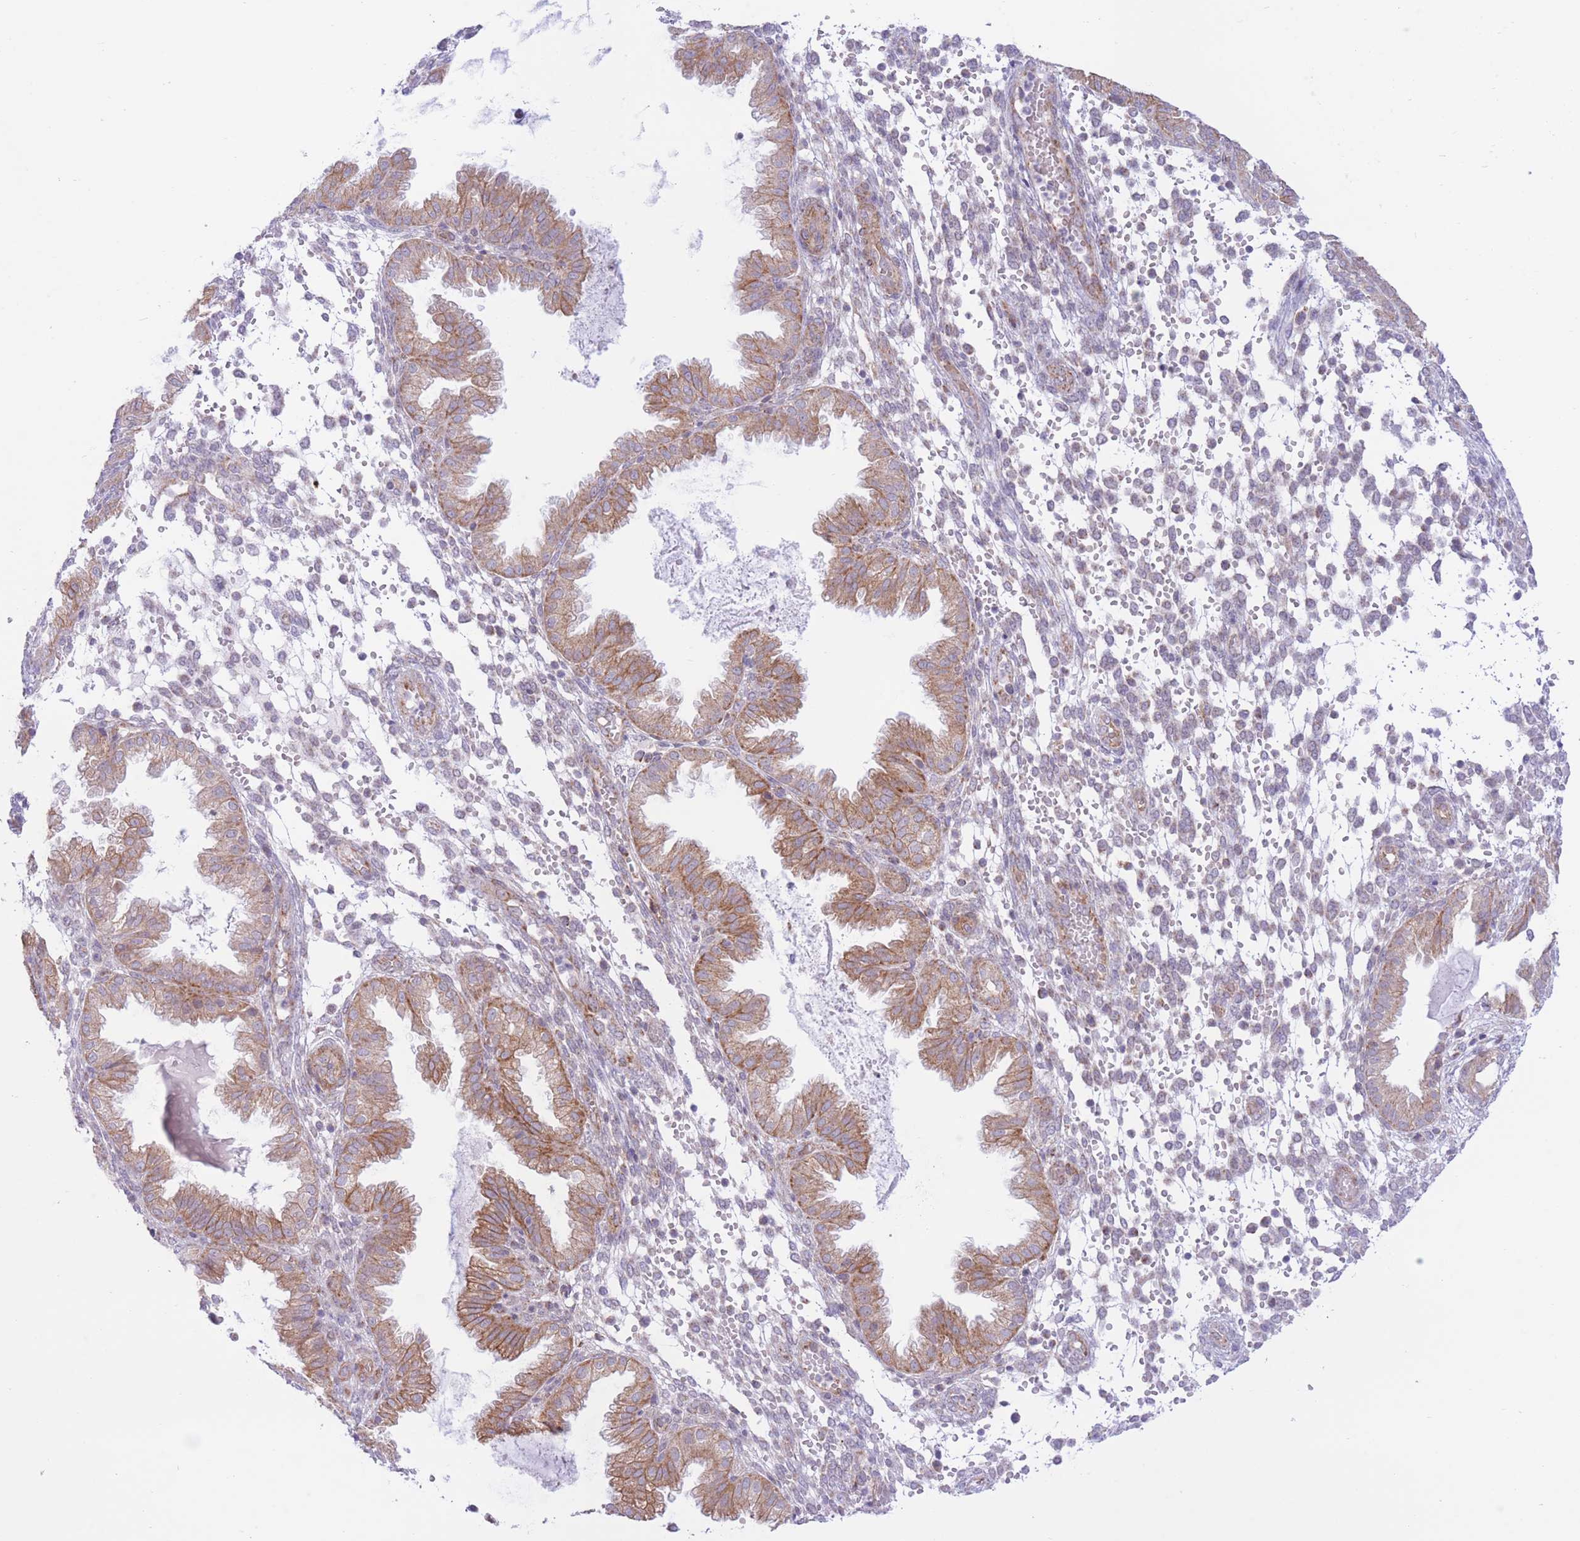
{"staining": {"intensity": "weak", "quantity": "25%-75%", "location": "cytoplasmic/membranous"}, "tissue": "endometrium", "cell_type": "Cells in endometrial stroma", "image_type": "normal", "snomed": [{"axis": "morphology", "description": "Normal tissue, NOS"}, {"axis": "topography", "description": "Endometrium"}], "caption": "Protein analysis of unremarkable endometrium displays weak cytoplasmic/membranous expression in about 25%-75% of cells in endometrial stroma.", "gene": "MRPS31", "patient": {"sex": "female", "age": 33}}